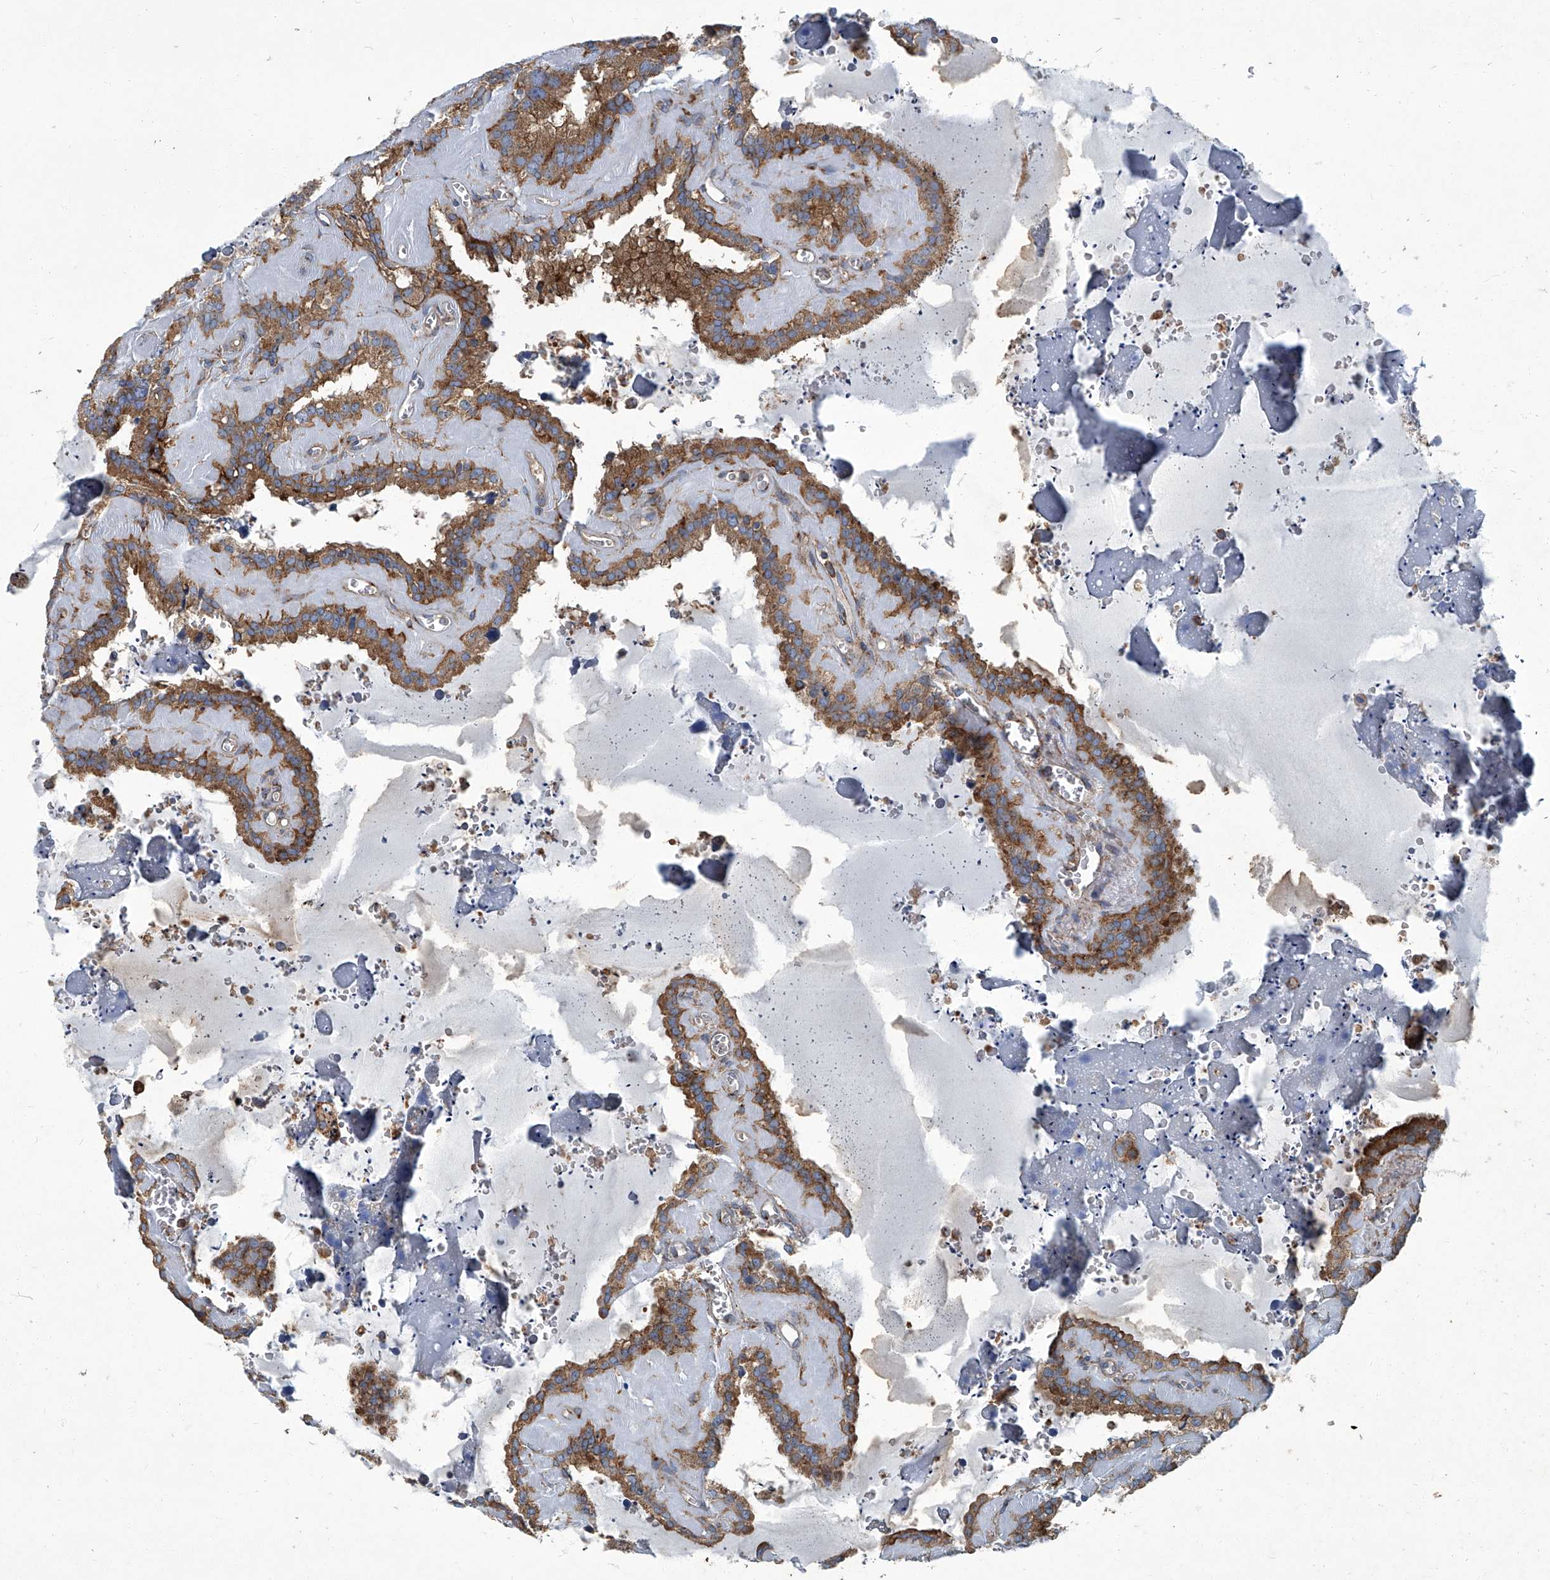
{"staining": {"intensity": "moderate", "quantity": "25%-75%", "location": "cytoplasmic/membranous"}, "tissue": "seminal vesicle", "cell_type": "Glandular cells", "image_type": "normal", "snomed": [{"axis": "morphology", "description": "Normal tissue, NOS"}, {"axis": "topography", "description": "Prostate"}, {"axis": "topography", "description": "Seminal veicle"}], "caption": "Immunohistochemical staining of unremarkable seminal vesicle displays moderate cytoplasmic/membranous protein expression in about 25%-75% of glandular cells. The staining is performed using DAB (3,3'-diaminobenzidine) brown chromogen to label protein expression. The nuclei are counter-stained blue using hematoxylin.", "gene": "PIGH", "patient": {"sex": "male", "age": 59}}